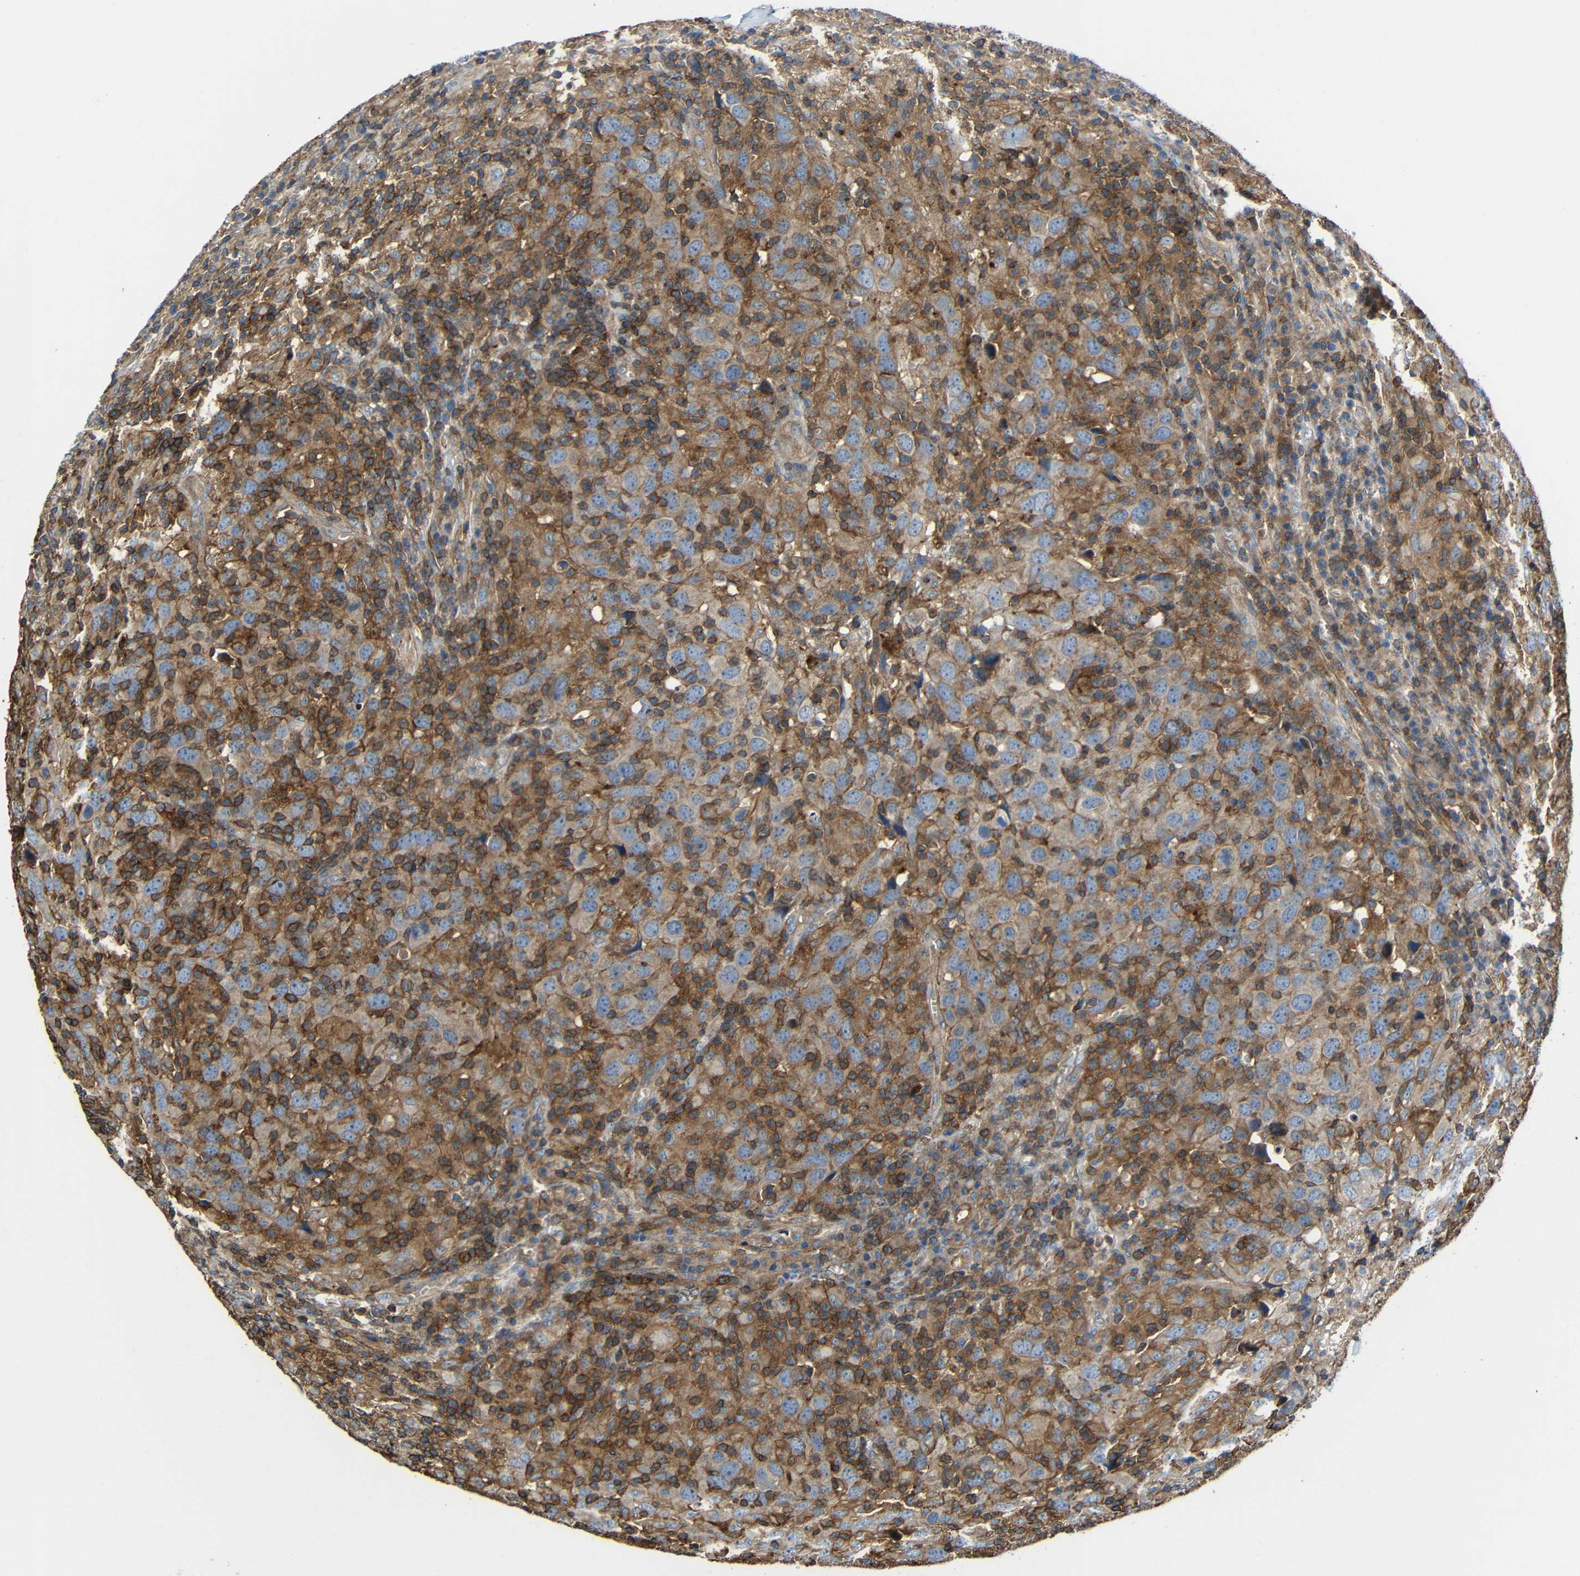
{"staining": {"intensity": "weak", "quantity": ">75%", "location": "cytoplasmic/membranous"}, "tissue": "head and neck cancer", "cell_type": "Tumor cells", "image_type": "cancer", "snomed": [{"axis": "morphology", "description": "Adenocarcinoma, NOS"}, {"axis": "topography", "description": "Salivary gland"}, {"axis": "topography", "description": "Head-Neck"}], "caption": "Brown immunohistochemical staining in adenocarcinoma (head and neck) shows weak cytoplasmic/membranous expression in approximately >75% of tumor cells.", "gene": "RHOT2", "patient": {"sex": "female", "age": 65}}